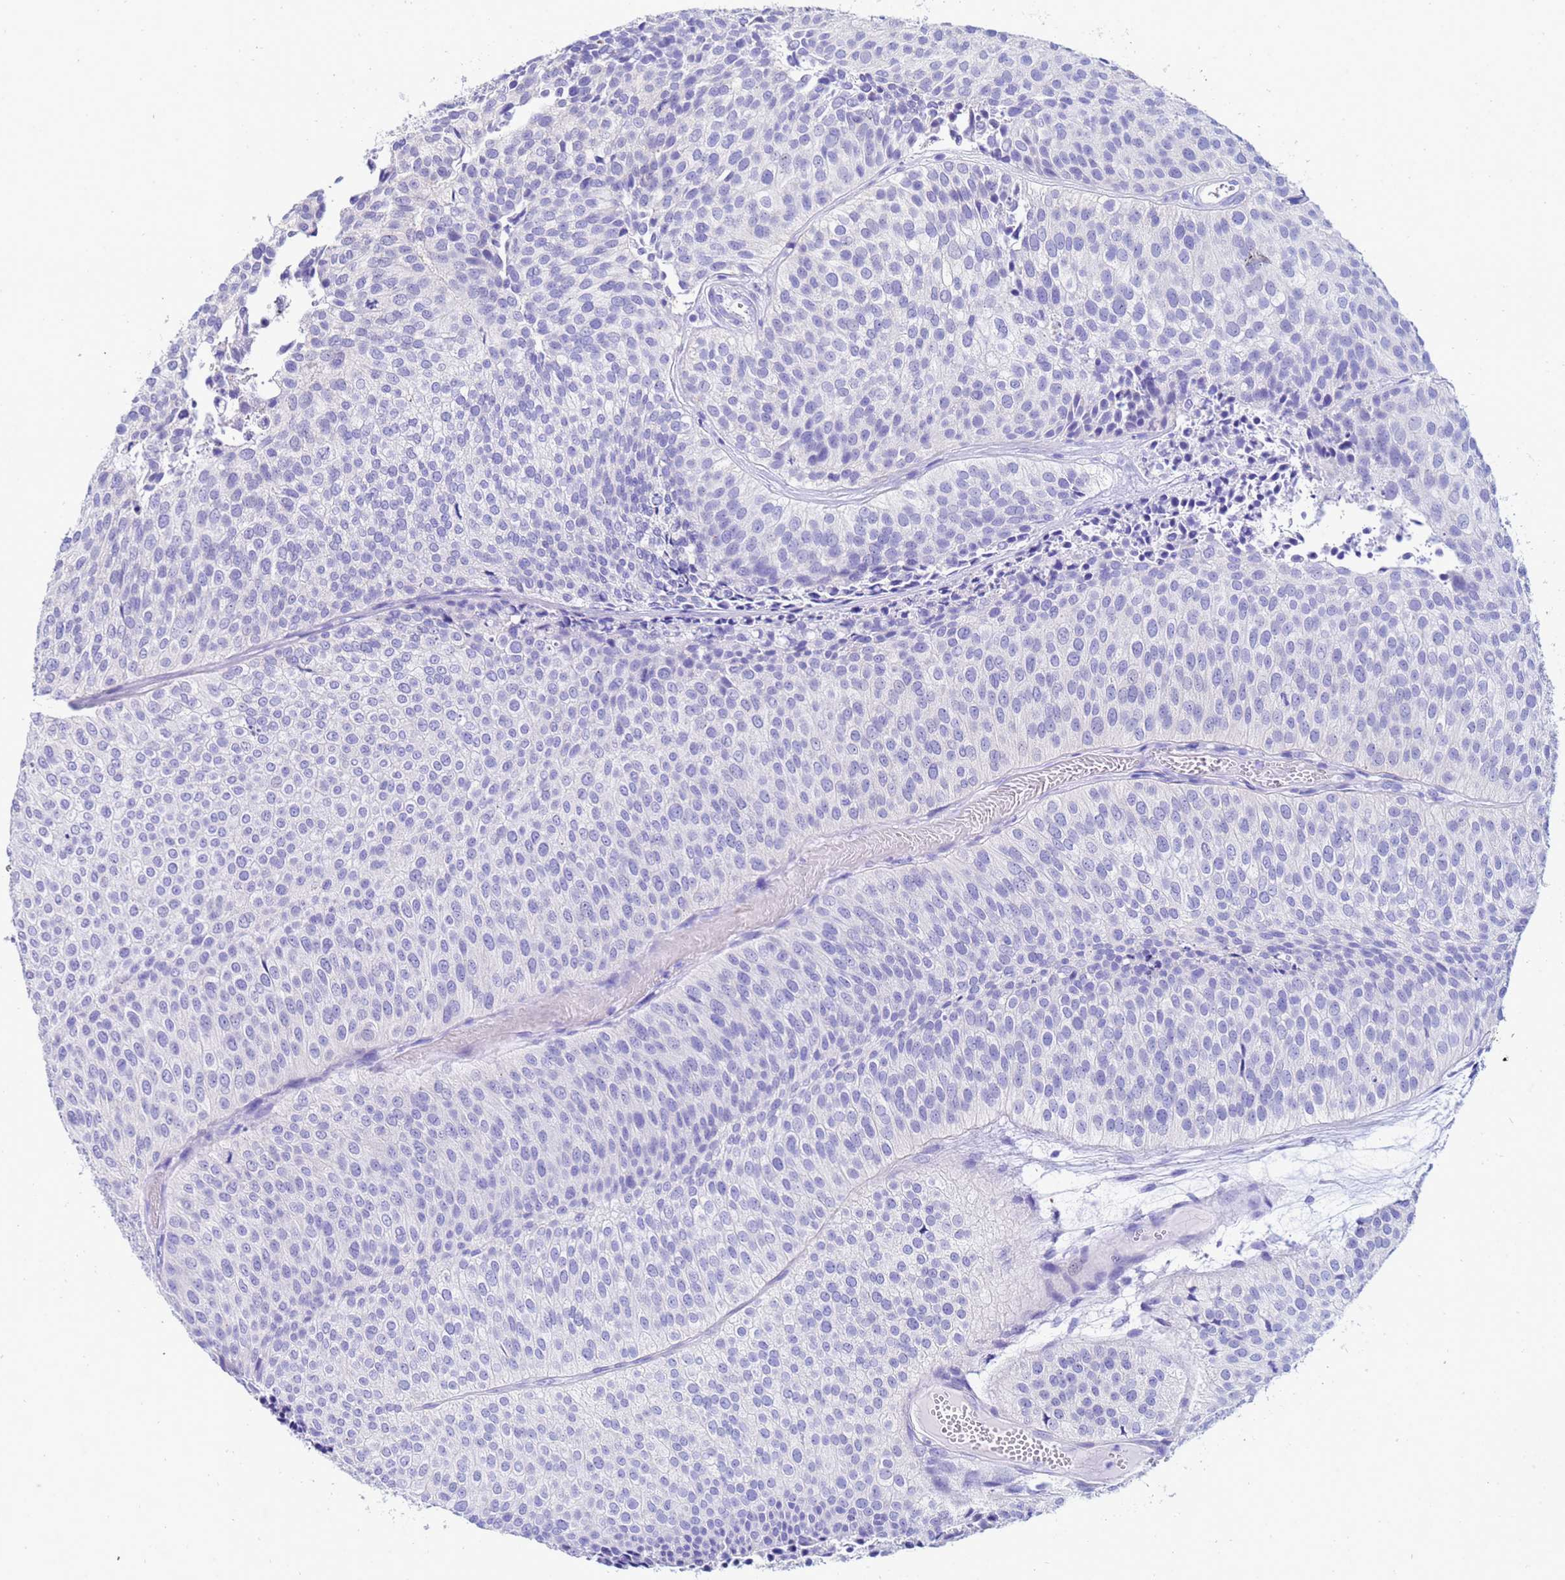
{"staining": {"intensity": "weak", "quantity": "<25%", "location": "cytoplasmic/membranous"}, "tissue": "urothelial cancer", "cell_type": "Tumor cells", "image_type": "cancer", "snomed": [{"axis": "morphology", "description": "Urothelial carcinoma, Low grade"}, {"axis": "topography", "description": "Urinary bladder"}], "caption": "This is an IHC image of human urothelial cancer. There is no expression in tumor cells.", "gene": "TRIP6", "patient": {"sex": "male", "age": 84}}